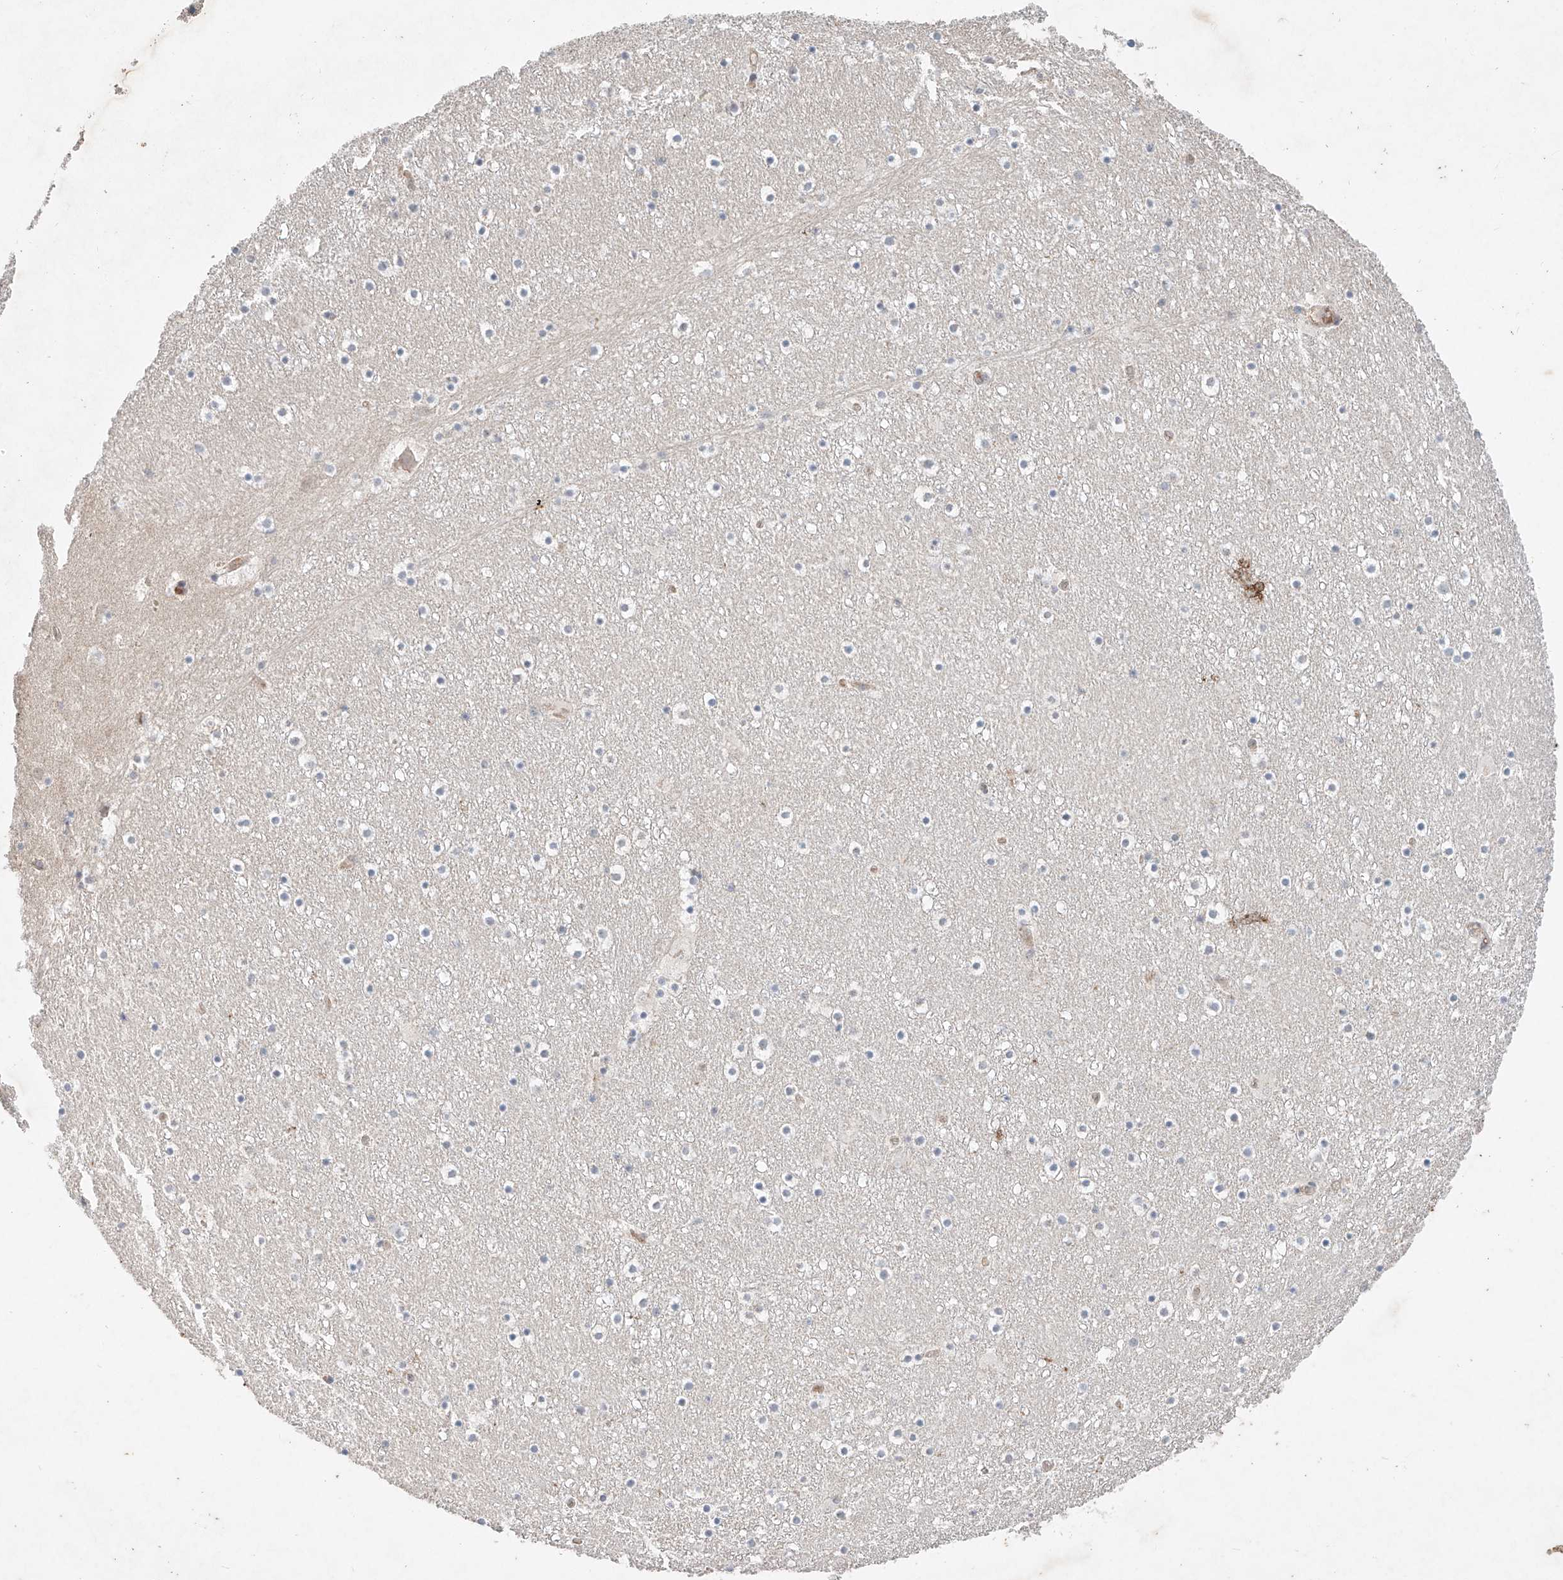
{"staining": {"intensity": "negative", "quantity": "none", "location": "none"}, "tissue": "caudate", "cell_type": "Glial cells", "image_type": "normal", "snomed": [{"axis": "morphology", "description": "Normal tissue, NOS"}, {"axis": "topography", "description": "Lateral ventricle wall"}], "caption": "This is a image of immunohistochemistry (IHC) staining of benign caudate, which shows no positivity in glial cells.", "gene": "FASTK", "patient": {"sex": "male", "age": 45}}